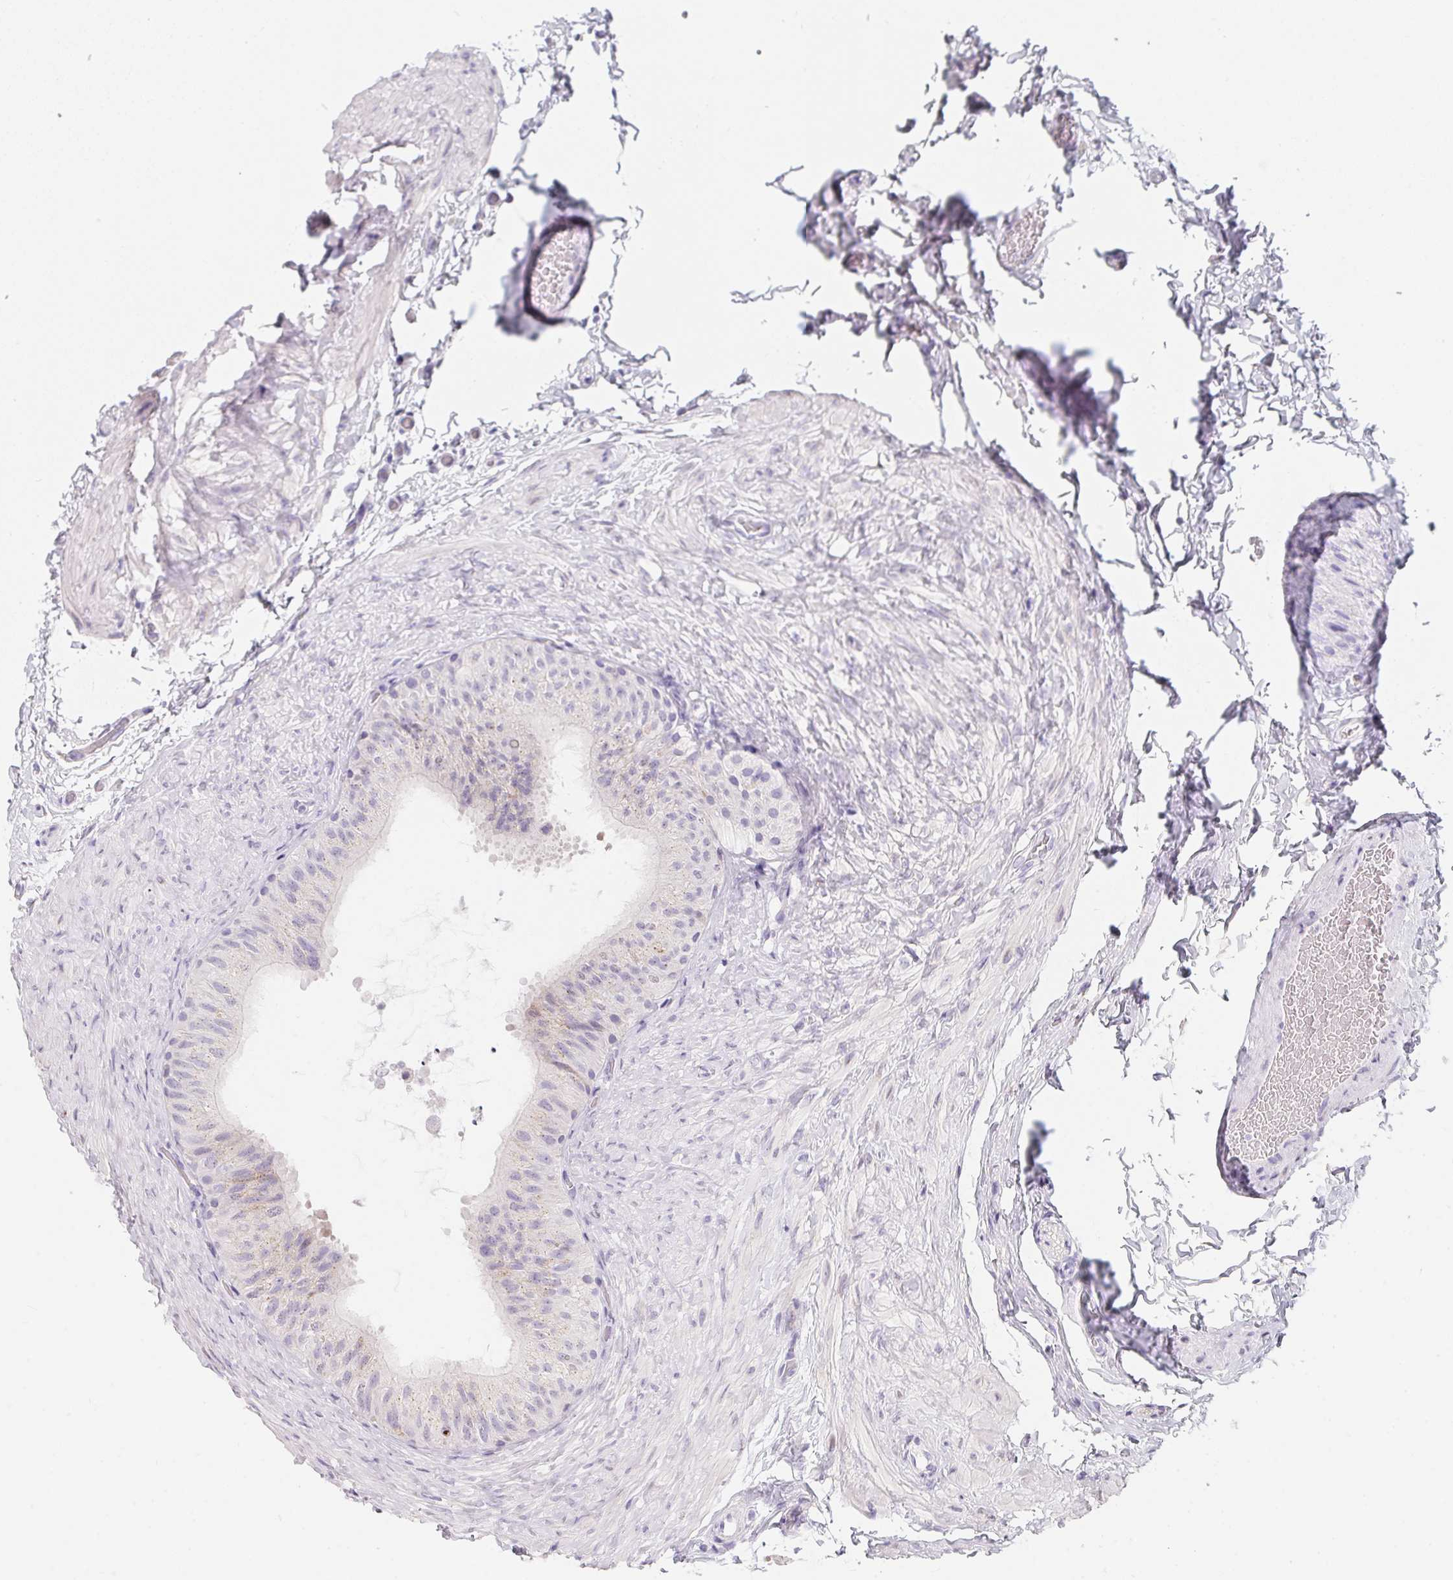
{"staining": {"intensity": "weak", "quantity": "<25%", "location": "cytoplasmic/membranous"}, "tissue": "epididymis", "cell_type": "Glandular cells", "image_type": "normal", "snomed": [{"axis": "morphology", "description": "Normal tissue, NOS"}, {"axis": "topography", "description": "Epididymis, spermatic cord, NOS"}, {"axis": "topography", "description": "Epididymis"}], "caption": "Glandular cells show no significant protein positivity in benign epididymis. Nuclei are stained in blue.", "gene": "MAP1A", "patient": {"sex": "male", "age": 31}}